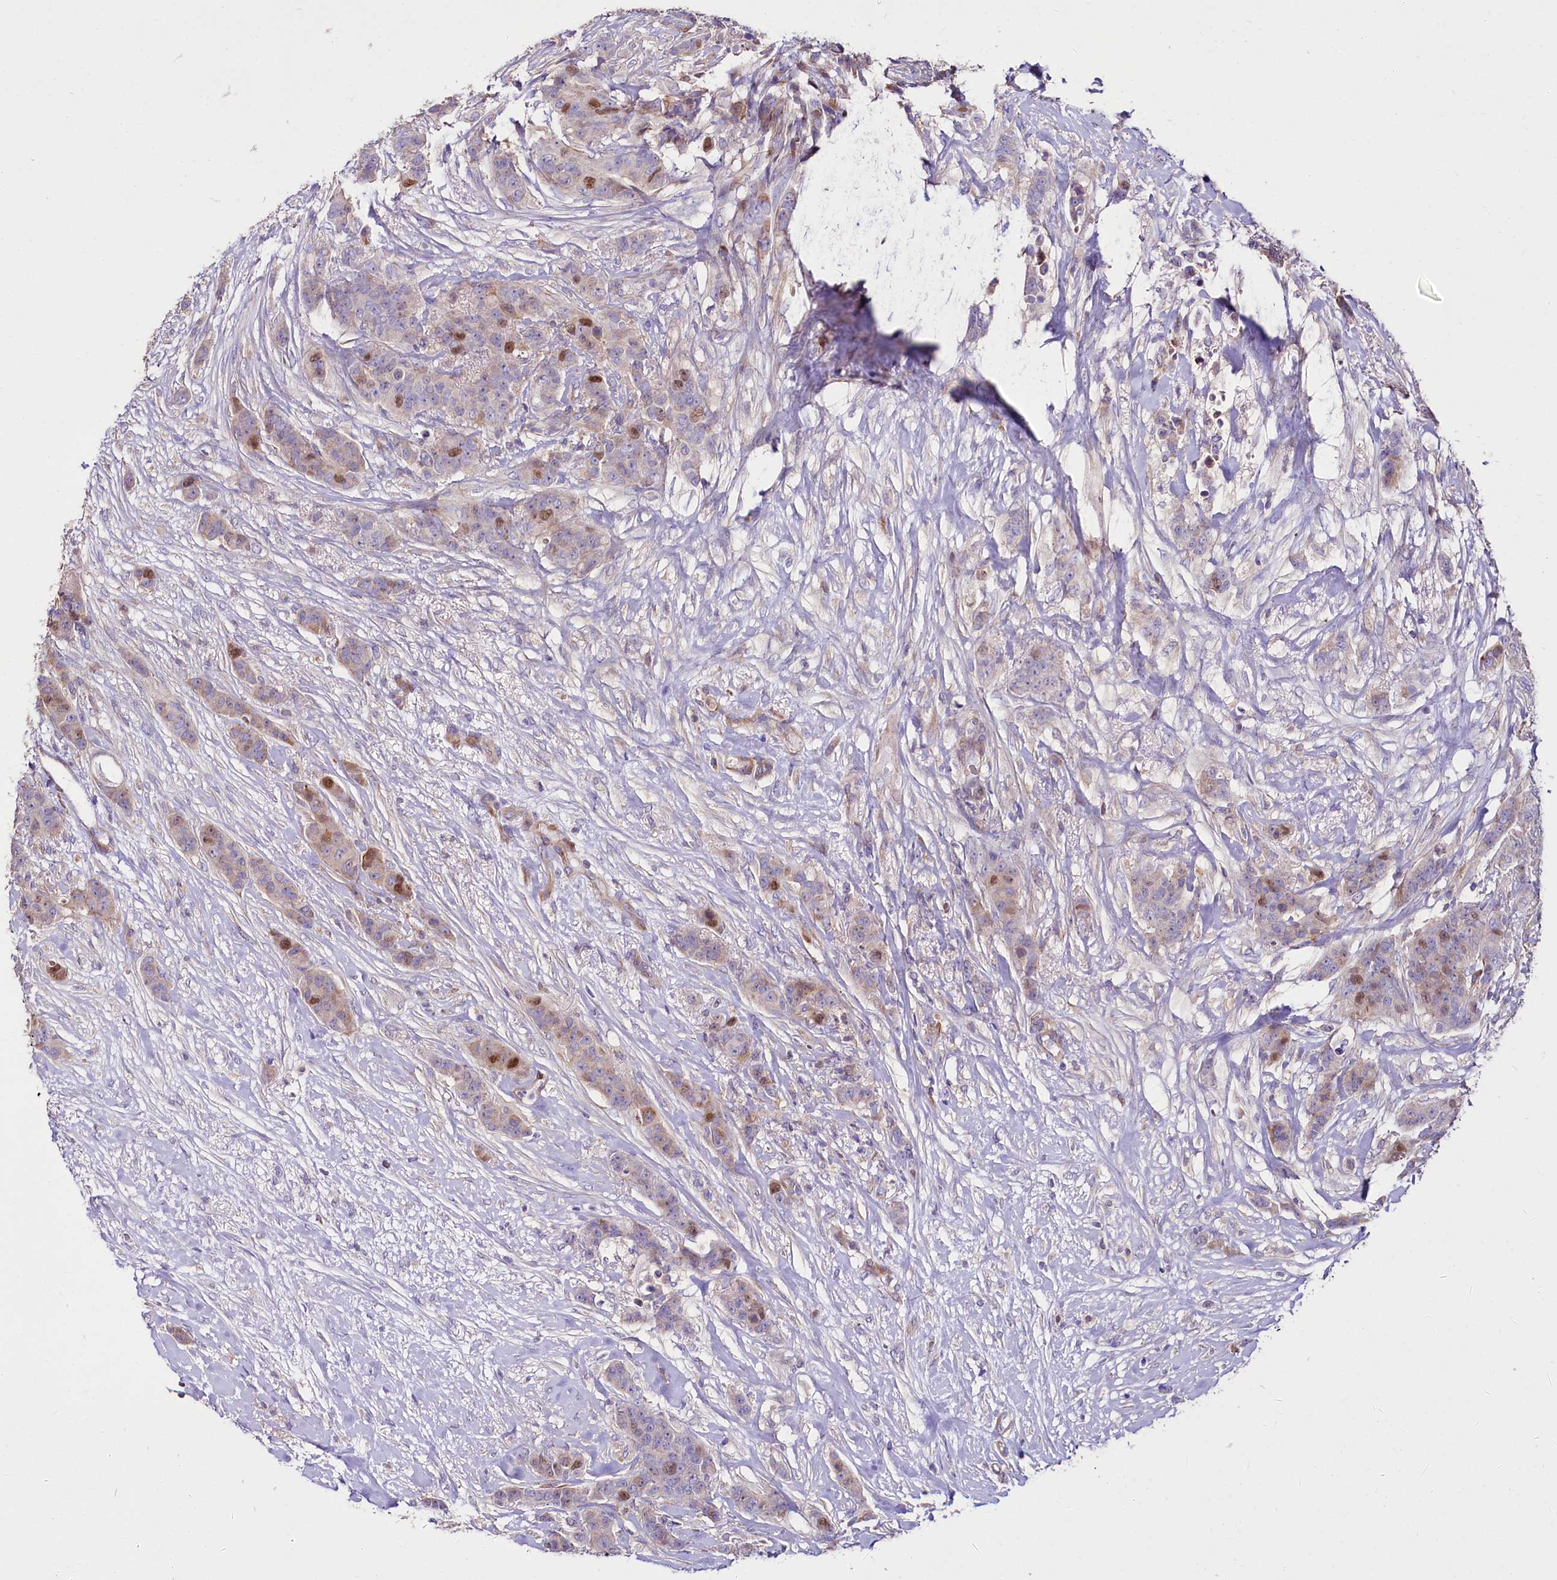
{"staining": {"intensity": "moderate", "quantity": "<25%", "location": "nuclear"}, "tissue": "breast cancer", "cell_type": "Tumor cells", "image_type": "cancer", "snomed": [{"axis": "morphology", "description": "Duct carcinoma"}, {"axis": "topography", "description": "Breast"}], "caption": "Brown immunohistochemical staining in breast cancer displays moderate nuclear positivity in approximately <25% of tumor cells.", "gene": "WNT8A", "patient": {"sex": "female", "age": 40}}